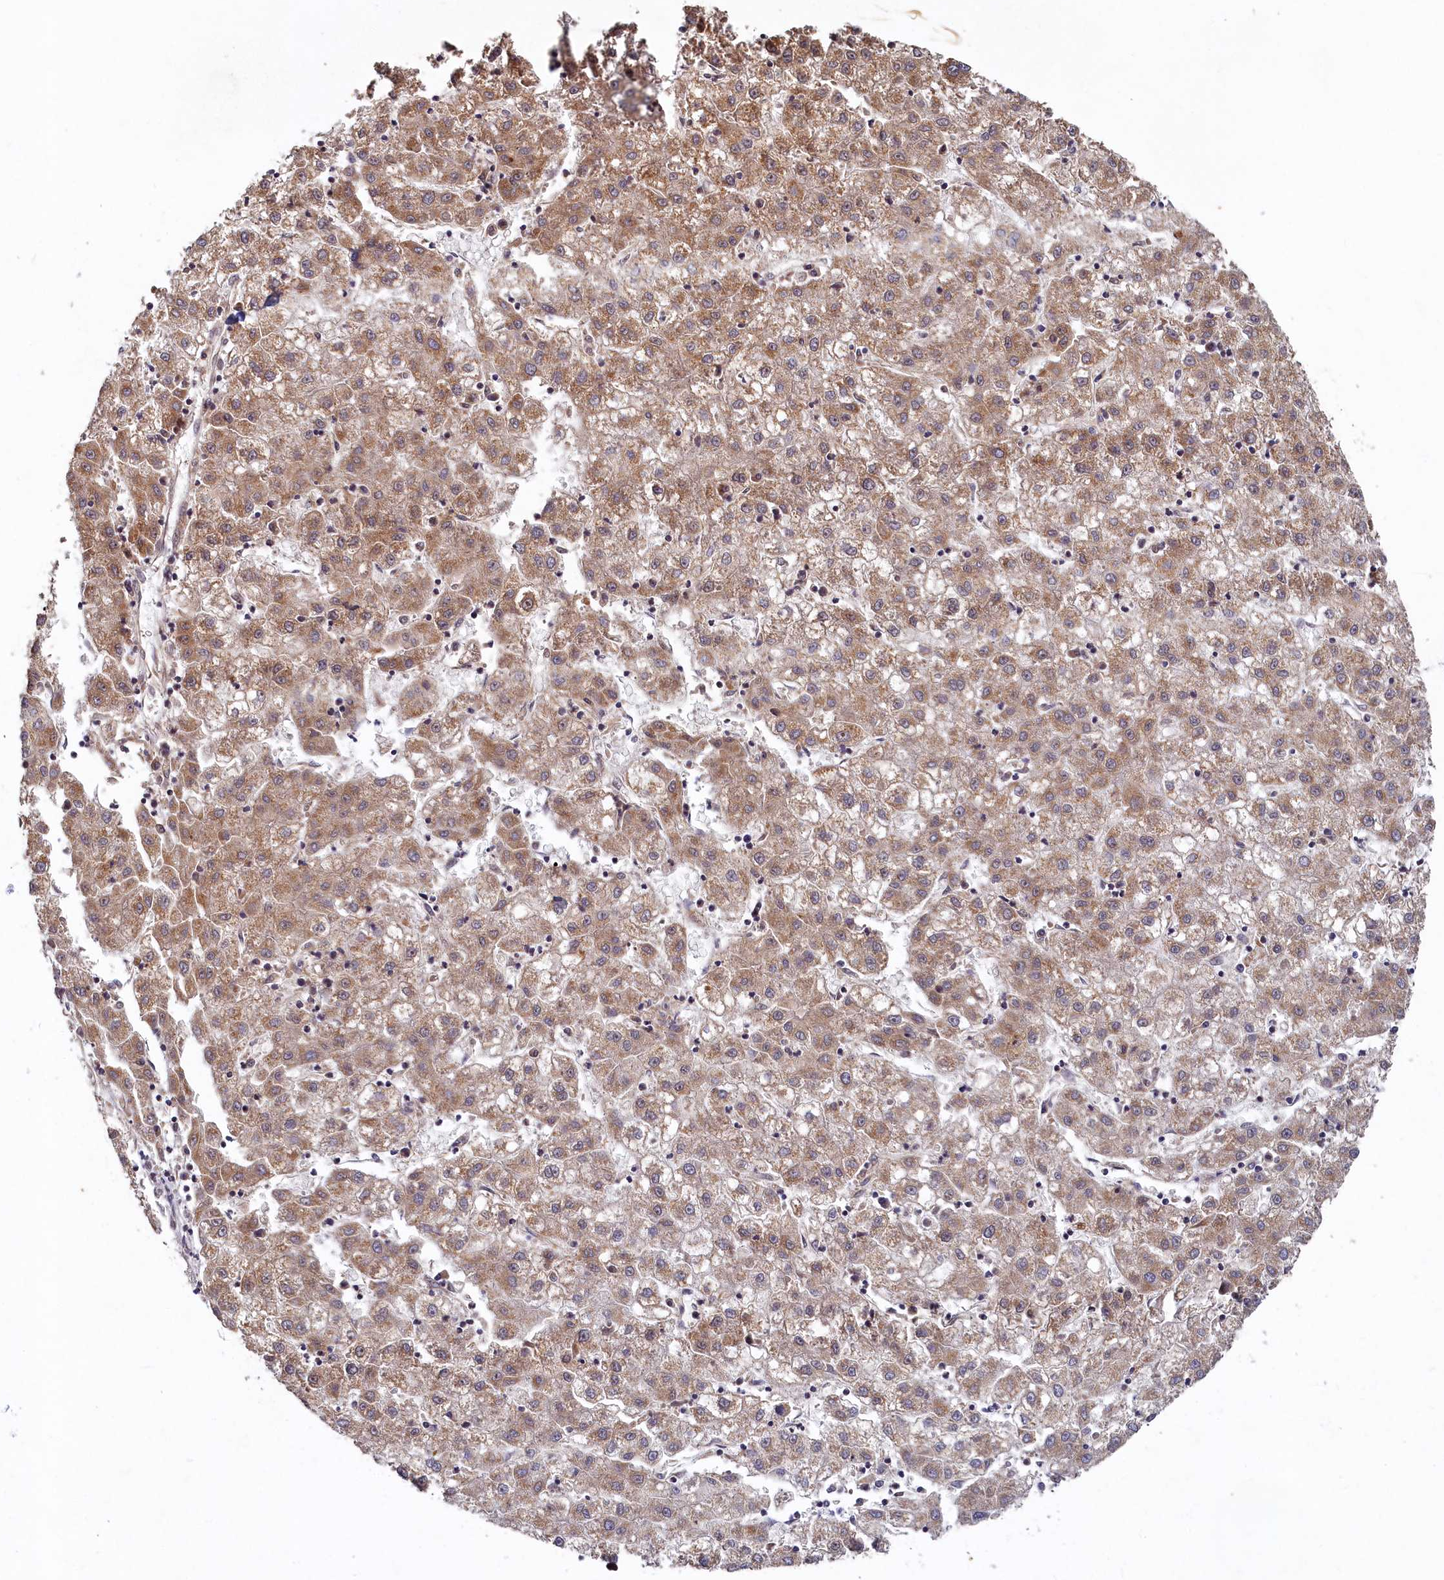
{"staining": {"intensity": "moderate", "quantity": ">75%", "location": "cytoplasmic/membranous"}, "tissue": "liver cancer", "cell_type": "Tumor cells", "image_type": "cancer", "snomed": [{"axis": "morphology", "description": "Carcinoma, Hepatocellular, NOS"}, {"axis": "topography", "description": "Liver"}], "caption": "Immunohistochemistry photomicrograph of human hepatocellular carcinoma (liver) stained for a protein (brown), which displays medium levels of moderate cytoplasmic/membranous positivity in about >75% of tumor cells.", "gene": "CEP20", "patient": {"sex": "male", "age": 72}}